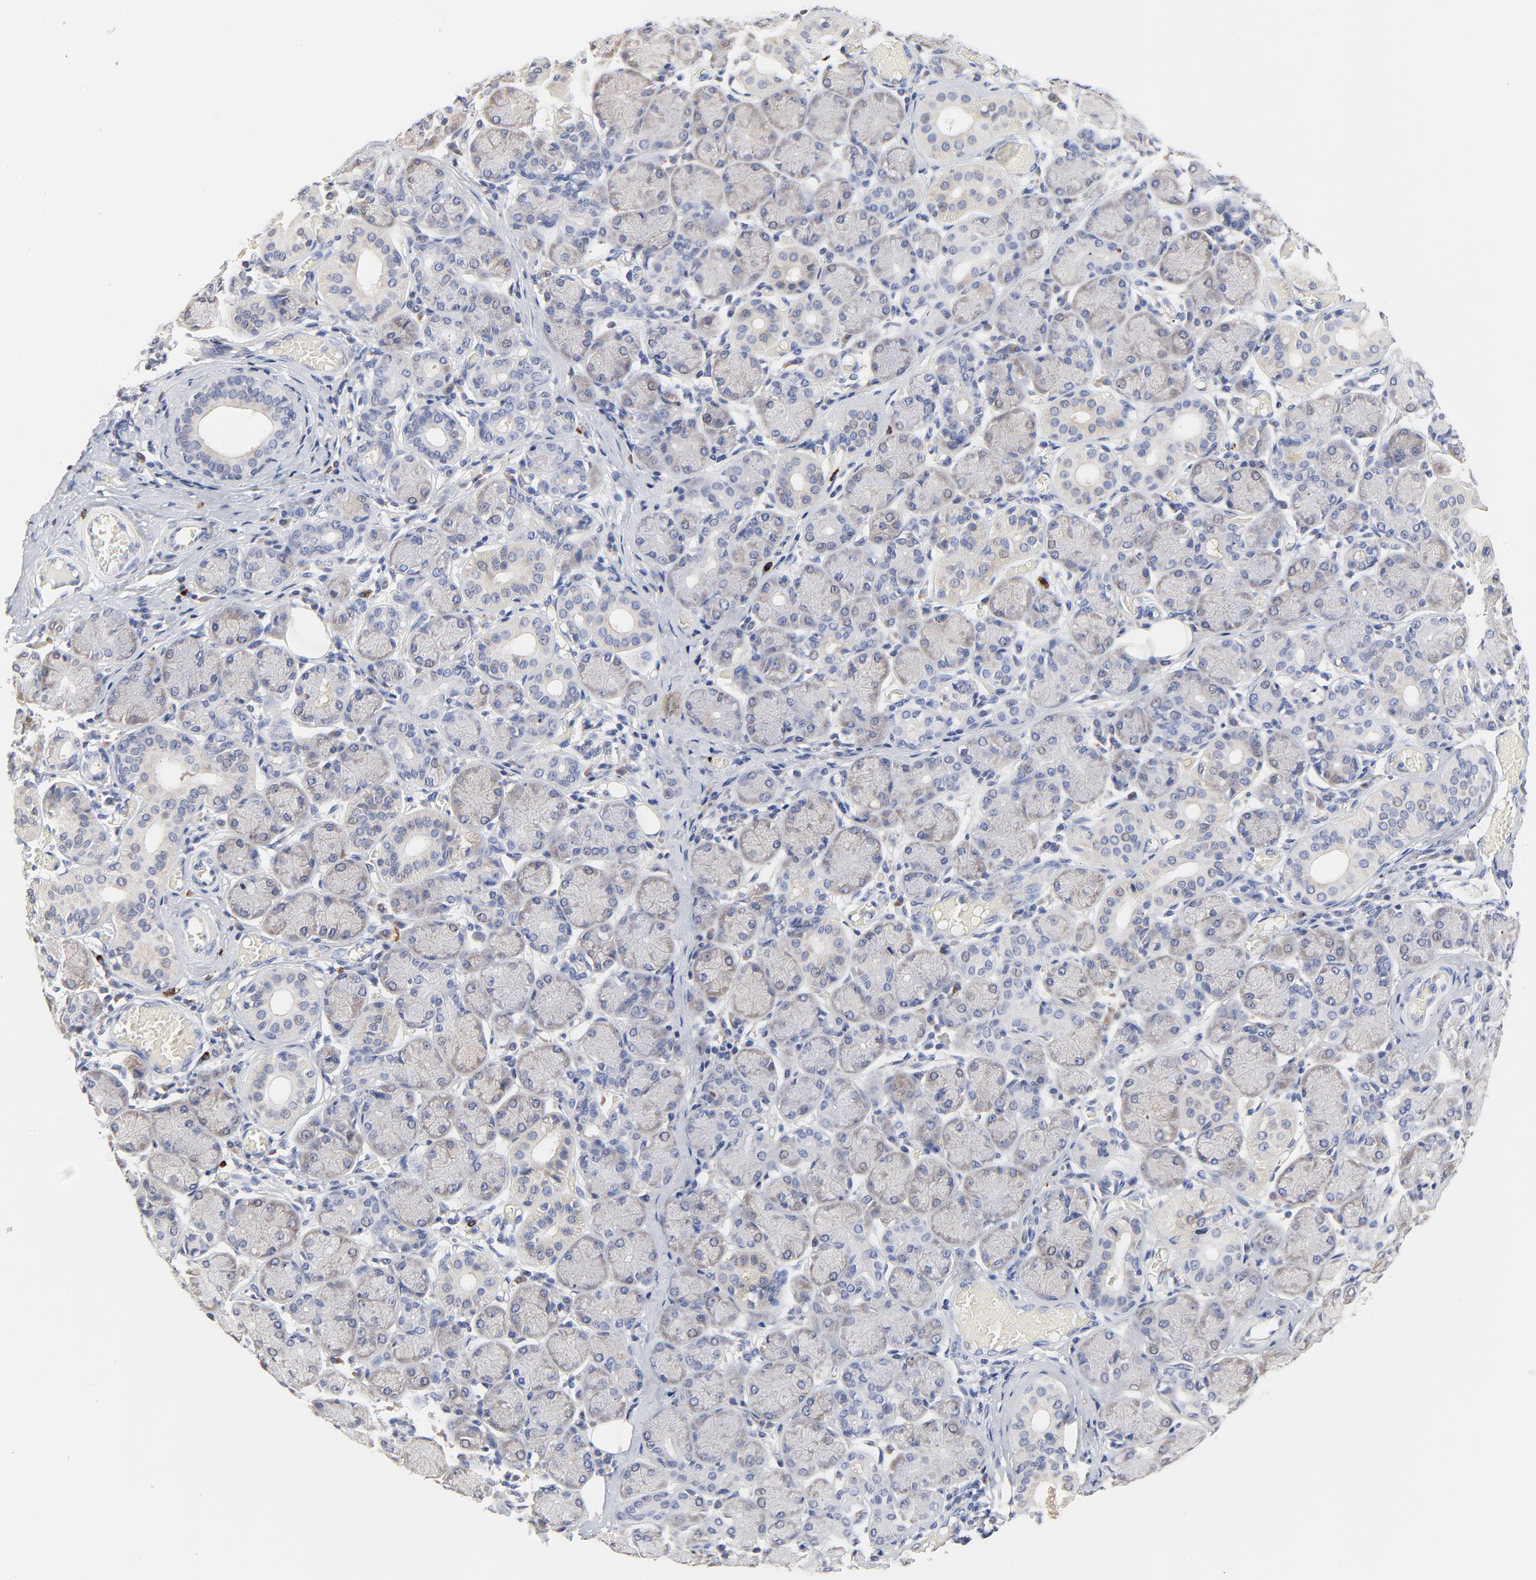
{"staining": {"intensity": "moderate", "quantity": ">75%", "location": "cytoplasmic/membranous"}, "tissue": "salivary gland", "cell_type": "Glandular cells", "image_type": "normal", "snomed": [{"axis": "morphology", "description": "Normal tissue, NOS"}, {"axis": "topography", "description": "Salivary gland"}], "caption": "A photomicrograph of human salivary gland stained for a protein demonstrates moderate cytoplasmic/membranous brown staining in glandular cells. (DAB (3,3'-diaminobenzidine) IHC, brown staining for protein, blue staining for nuclei).", "gene": "FBXL5", "patient": {"sex": "female", "age": 24}}